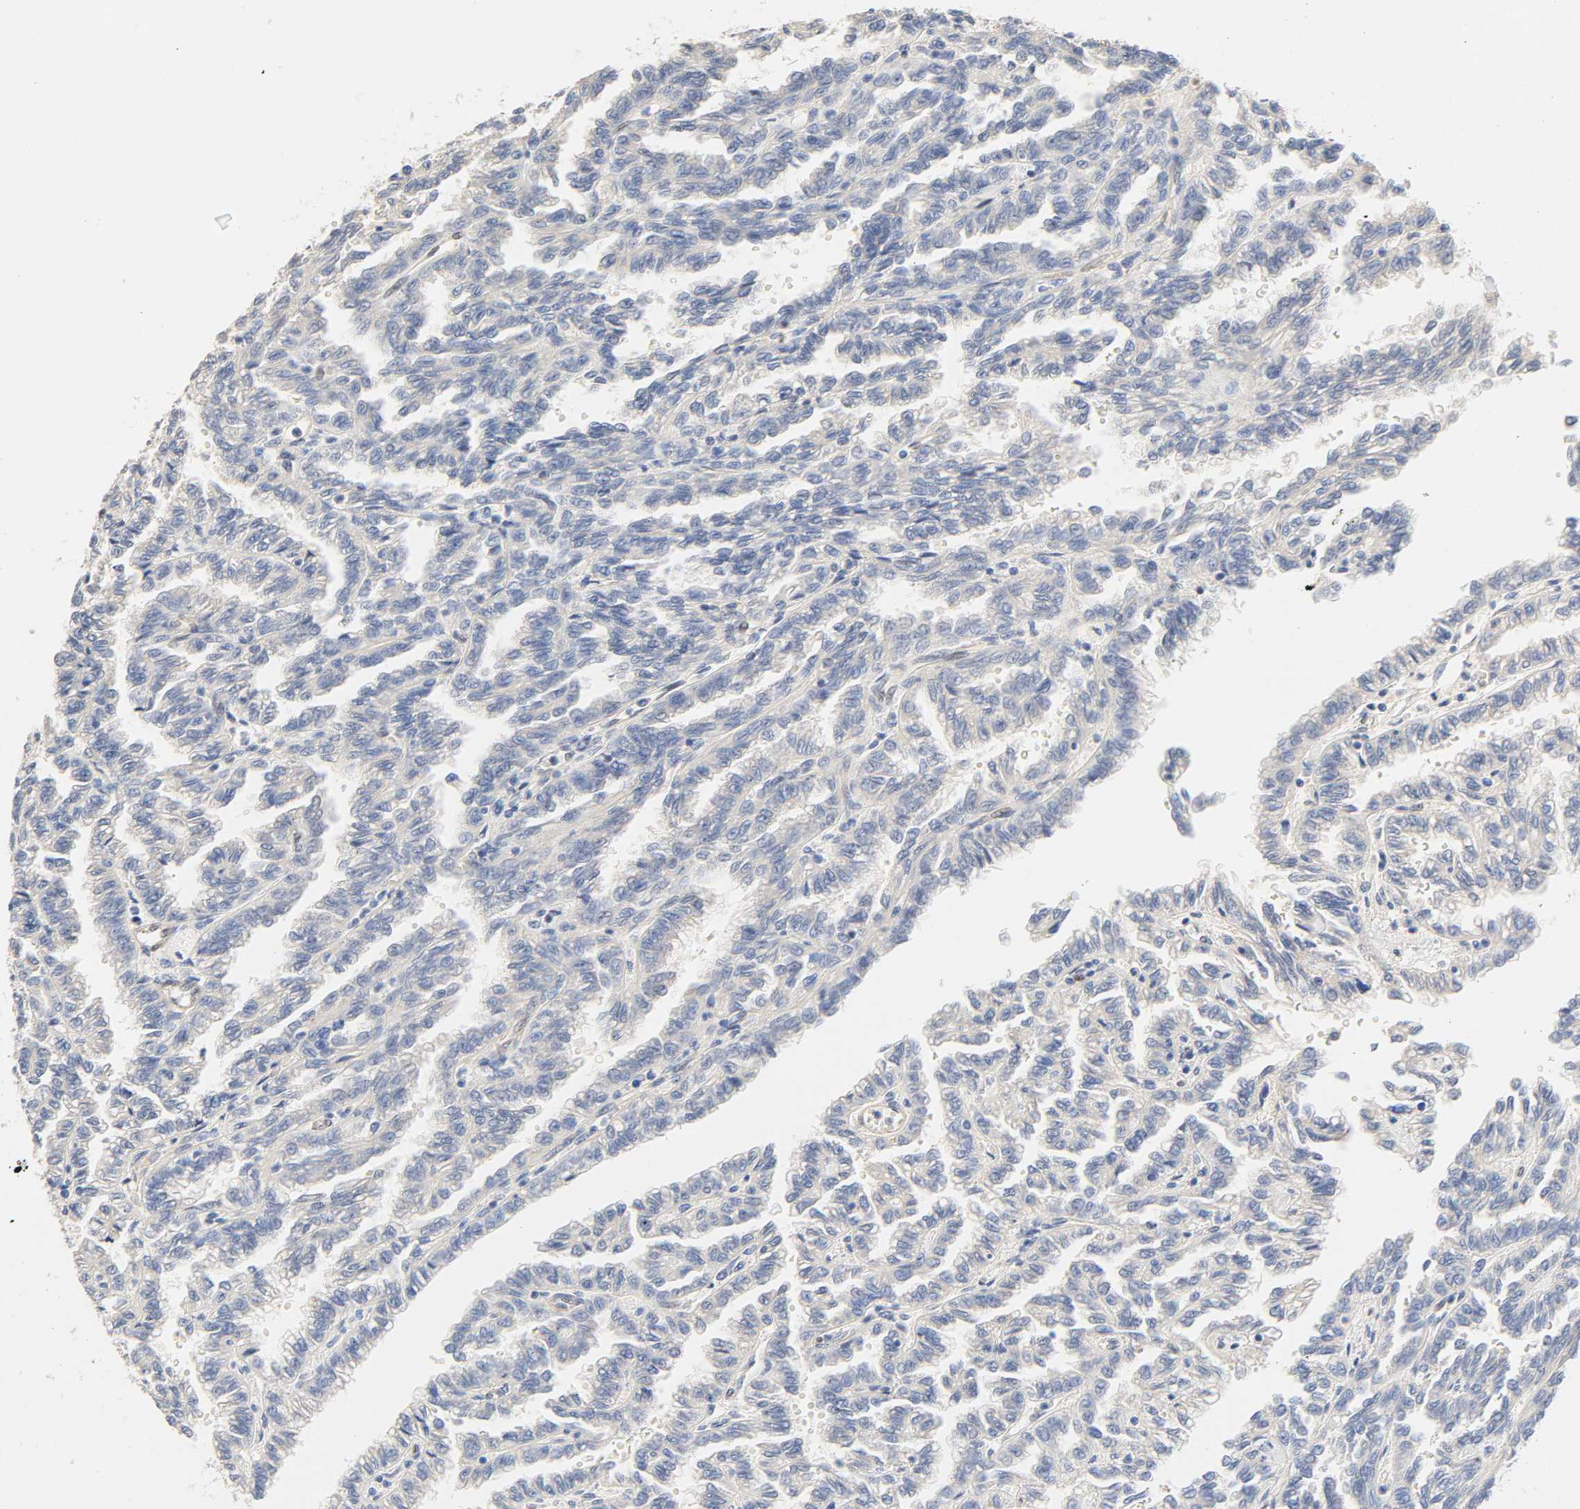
{"staining": {"intensity": "negative", "quantity": "none", "location": "none"}, "tissue": "renal cancer", "cell_type": "Tumor cells", "image_type": "cancer", "snomed": [{"axis": "morphology", "description": "Inflammation, NOS"}, {"axis": "morphology", "description": "Adenocarcinoma, NOS"}, {"axis": "topography", "description": "Kidney"}], "caption": "Human renal cancer (adenocarcinoma) stained for a protein using immunohistochemistry exhibits no positivity in tumor cells.", "gene": "BORCS8-MEF2B", "patient": {"sex": "male", "age": 68}}